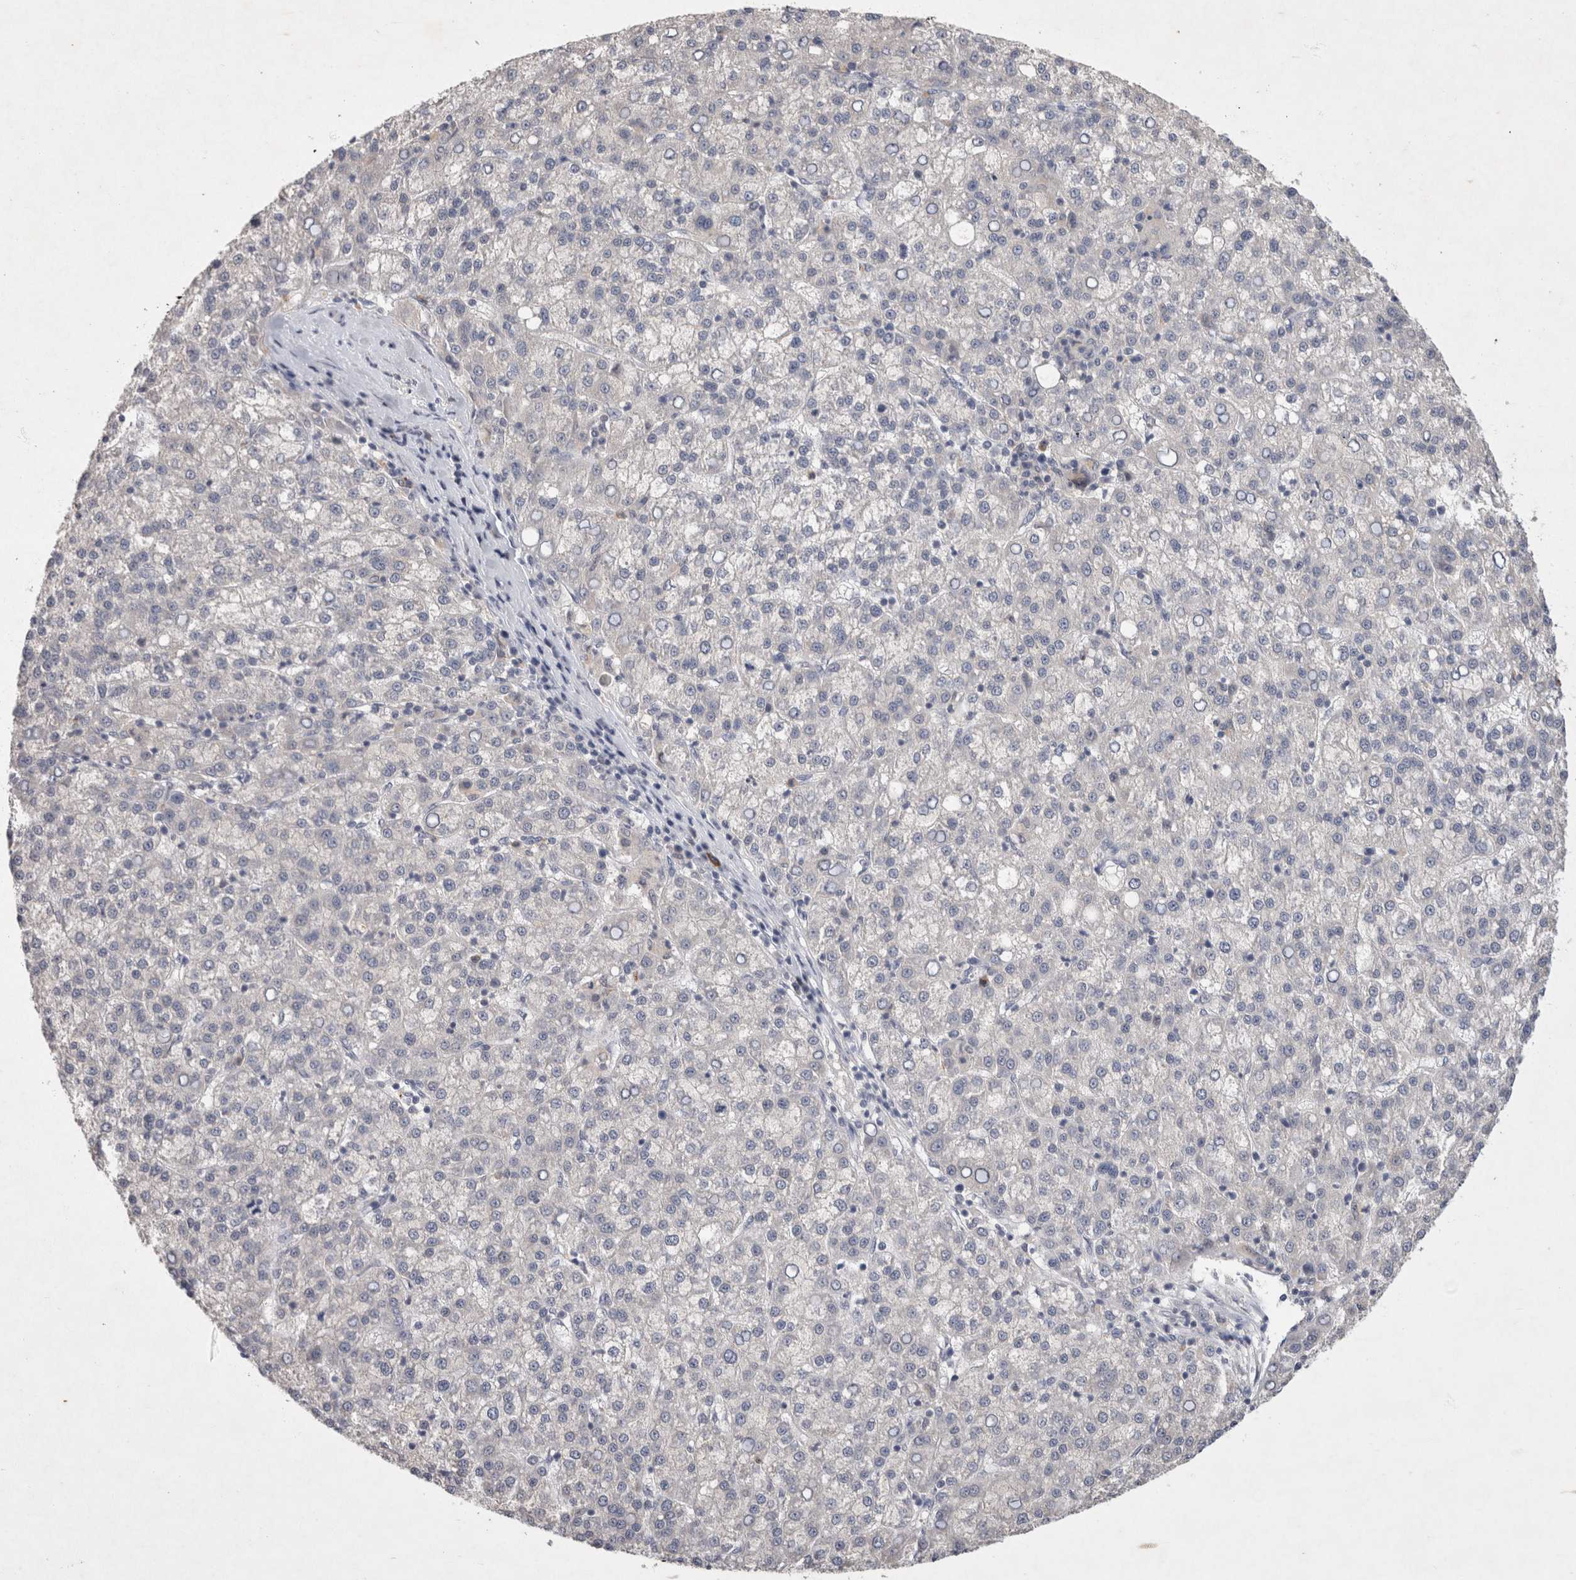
{"staining": {"intensity": "negative", "quantity": "none", "location": "none"}, "tissue": "liver cancer", "cell_type": "Tumor cells", "image_type": "cancer", "snomed": [{"axis": "morphology", "description": "Carcinoma, Hepatocellular, NOS"}, {"axis": "topography", "description": "Liver"}], "caption": "Immunohistochemical staining of liver hepatocellular carcinoma displays no significant positivity in tumor cells.", "gene": "XRCC5", "patient": {"sex": "female", "age": 58}}